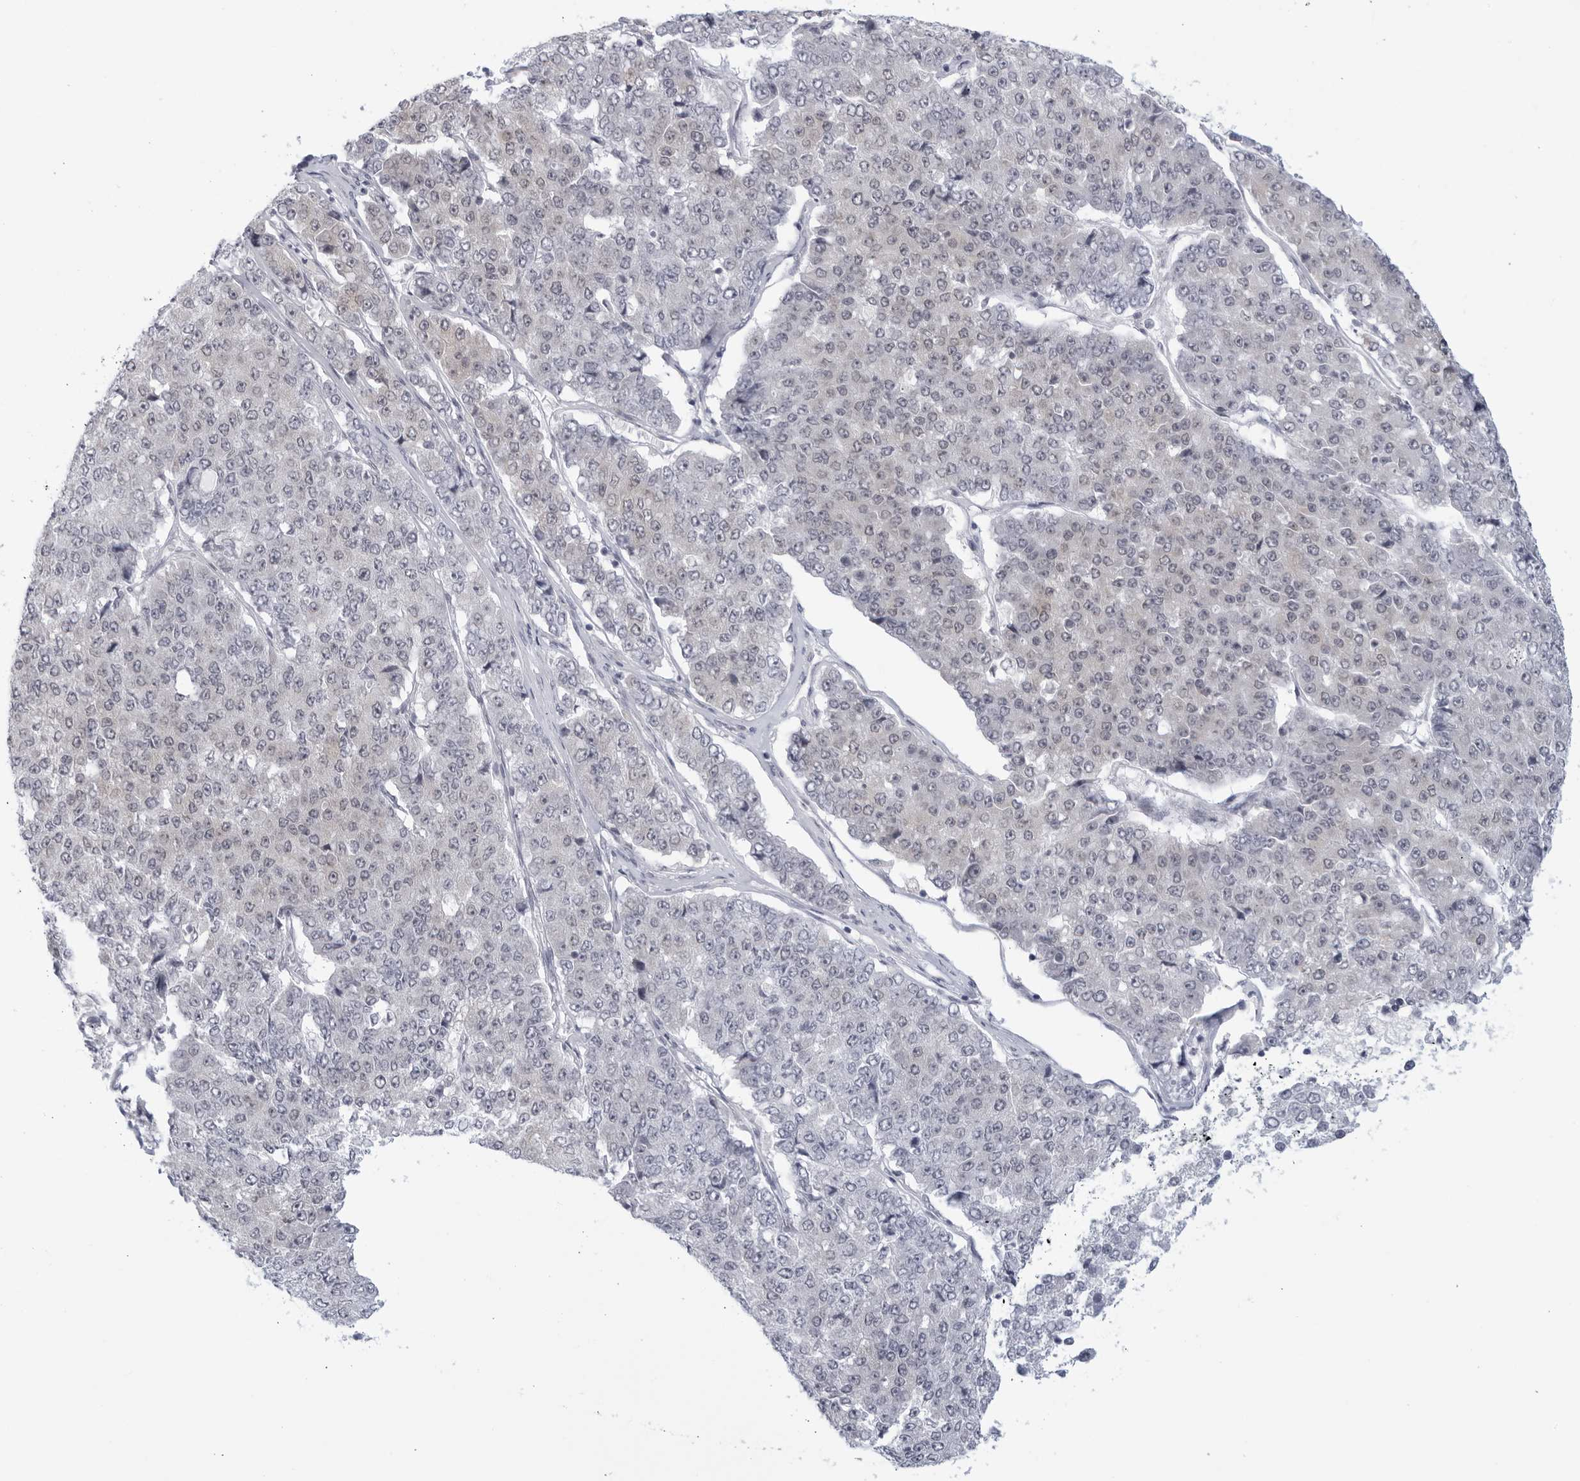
{"staining": {"intensity": "weak", "quantity": "<25%", "location": "cytoplasmic/membranous"}, "tissue": "pancreatic cancer", "cell_type": "Tumor cells", "image_type": "cancer", "snomed": [{"axis": "morphology", "description": "Adenocarcinoma, NOS"}, {"axis": "topography", "description": "Pancreas"}], "caption": "Immunohistochemical staining of human adenocarcinoma (pancreatic) demonstrates no significant staining in tumor cells. (Stains: DAB immunohistochemistry (IHC) with hematoxylin counter stain, Microscopy: brightfield microscopy at high magnification).", "gene": "WDTC1", "patient": {"sex": "male", "age": 50}}